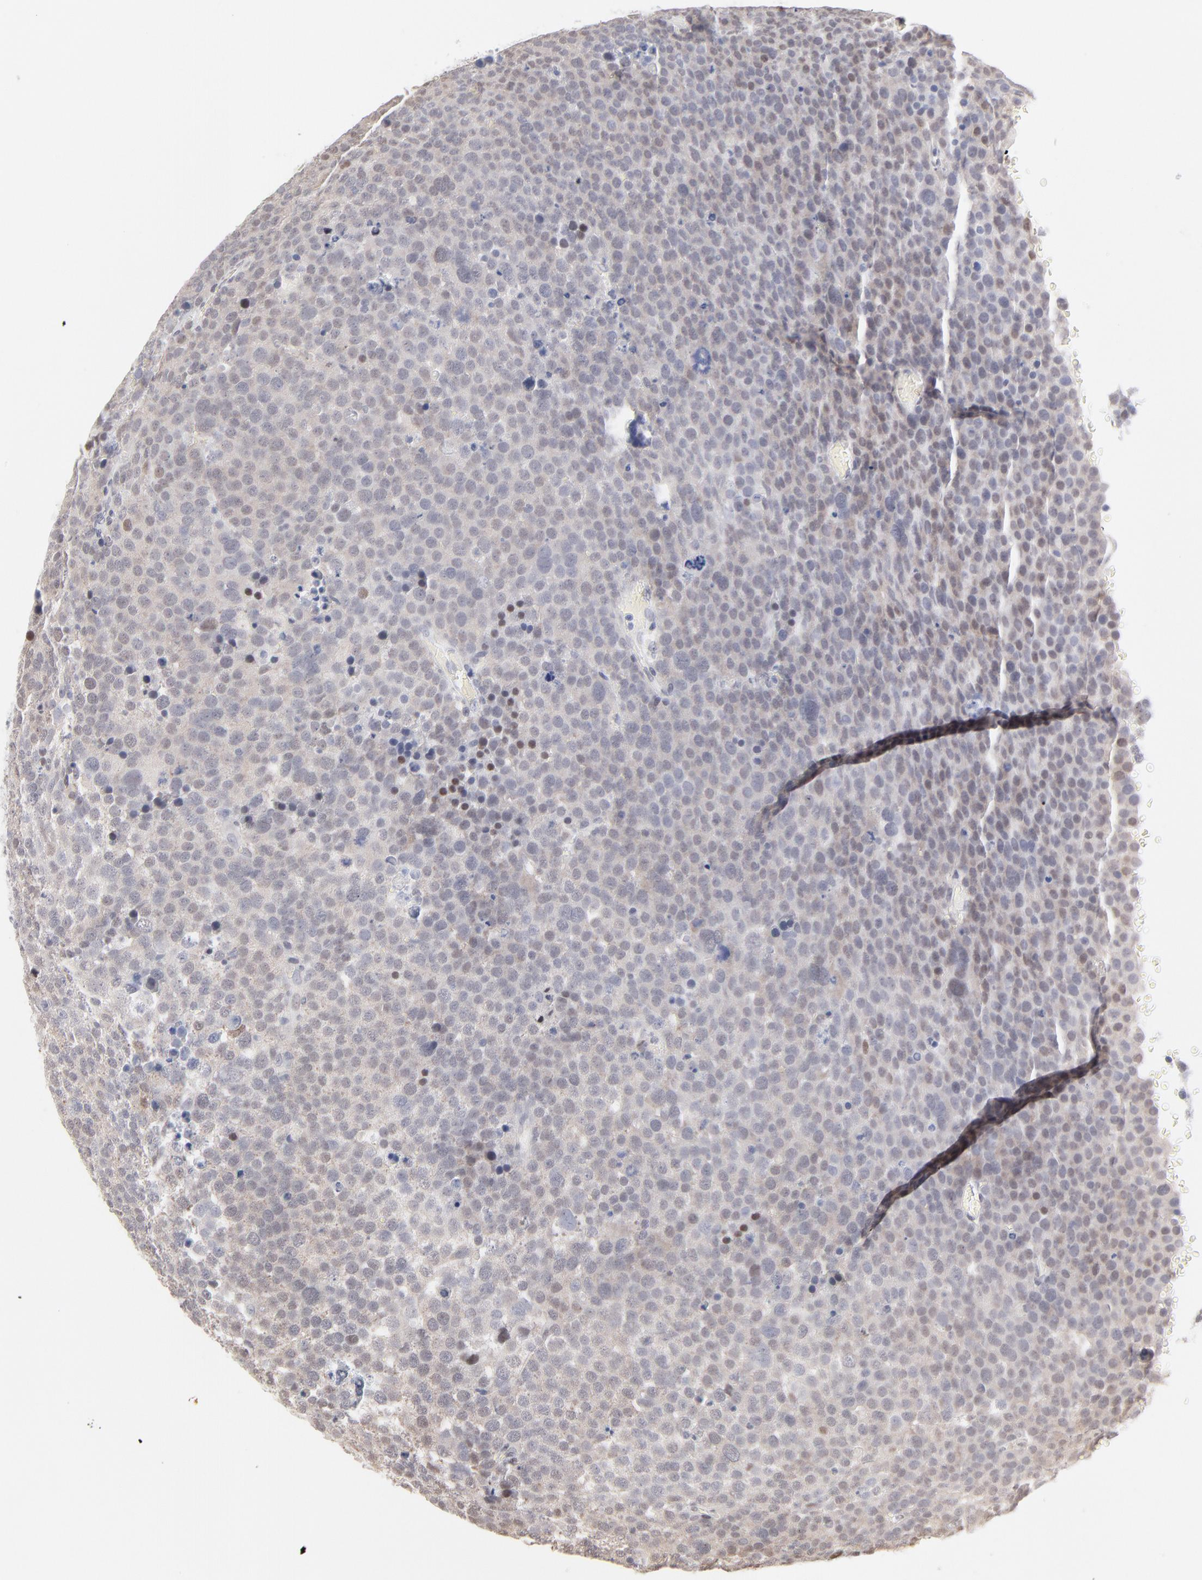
{"staining": {"intensity": "weak", "quantity": "25%-75%", "location": "cytoplasmic/membranous,nuclear"}, "tissue": "testis cancer", "cell_type": "Tumor cells", "image_type": "cancer", "snomed": [{"axis": "morphology", "description": "Seminoma, NOS"}, {"axis": "topography", "description": "Testis"}], "caption": "Testis cancer stained for a protein exhibits weak cytoplasmic/membranous and nuclear positivity in tumor cells.", "gene": "RBM3", "patient": {"sex": "male", "age": 71}}